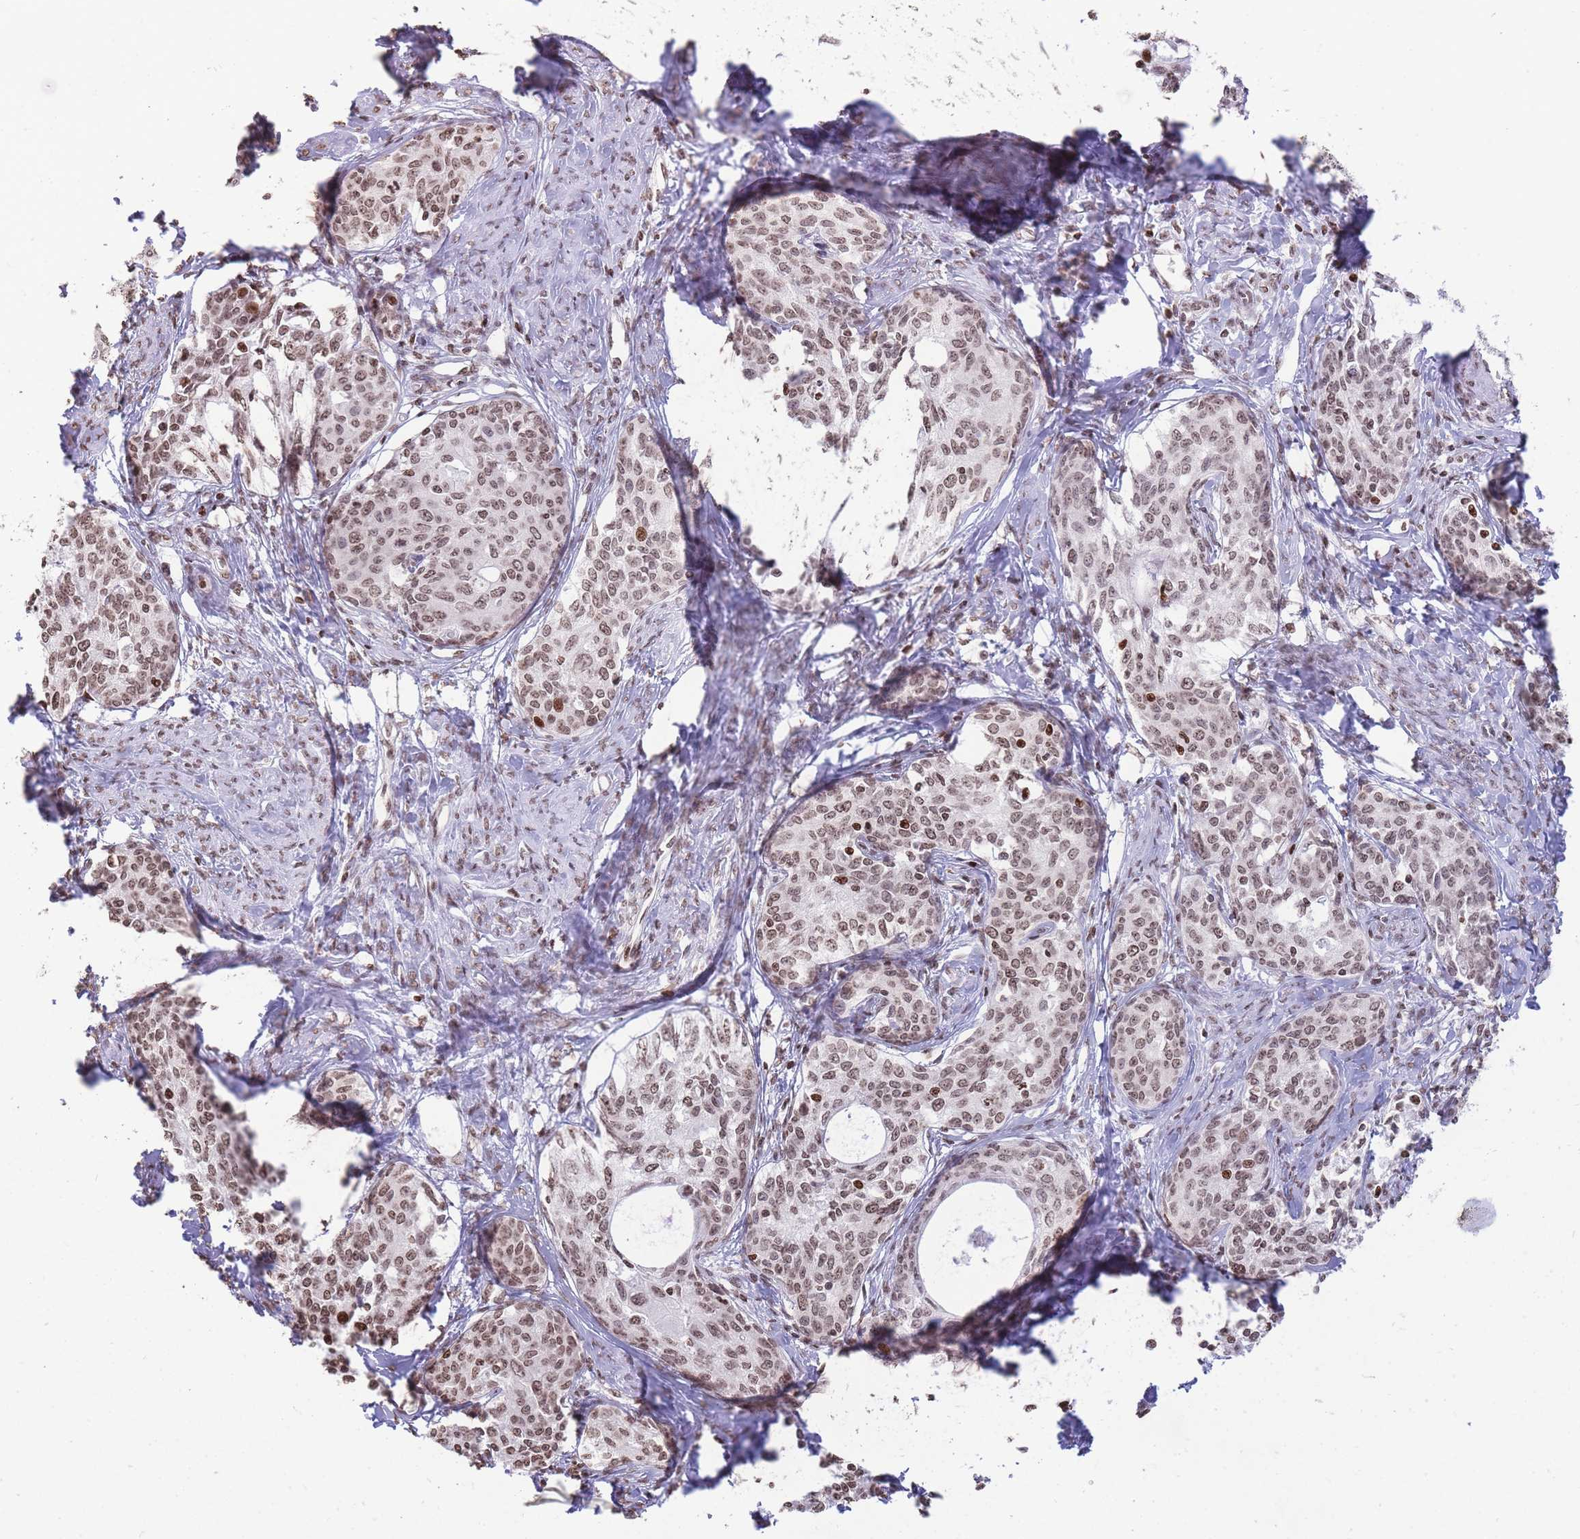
{"staining": {"intensity": "moderate", "quantity": ">75%", "location": "nuclear"}, "tissue": "cervical cancer", "cell_type": "Tumor cells", "image_type": "cancer", "snomed": [{"axis": "morphology", "description": "Squamous cell carcinoma, NOS"}, {"axis": "morphology", "description": "Adenocarcinoma, NOS"}, {"axis": "topography", "description": "Cervix"}], "caption": "Immunohistochemical staining of cervical cancer displays moderate nuclear protein expression in approximately >75% of tumor cells.", "gene": "SHISAL1", "patient": {"sex": "female", "age": 52}}